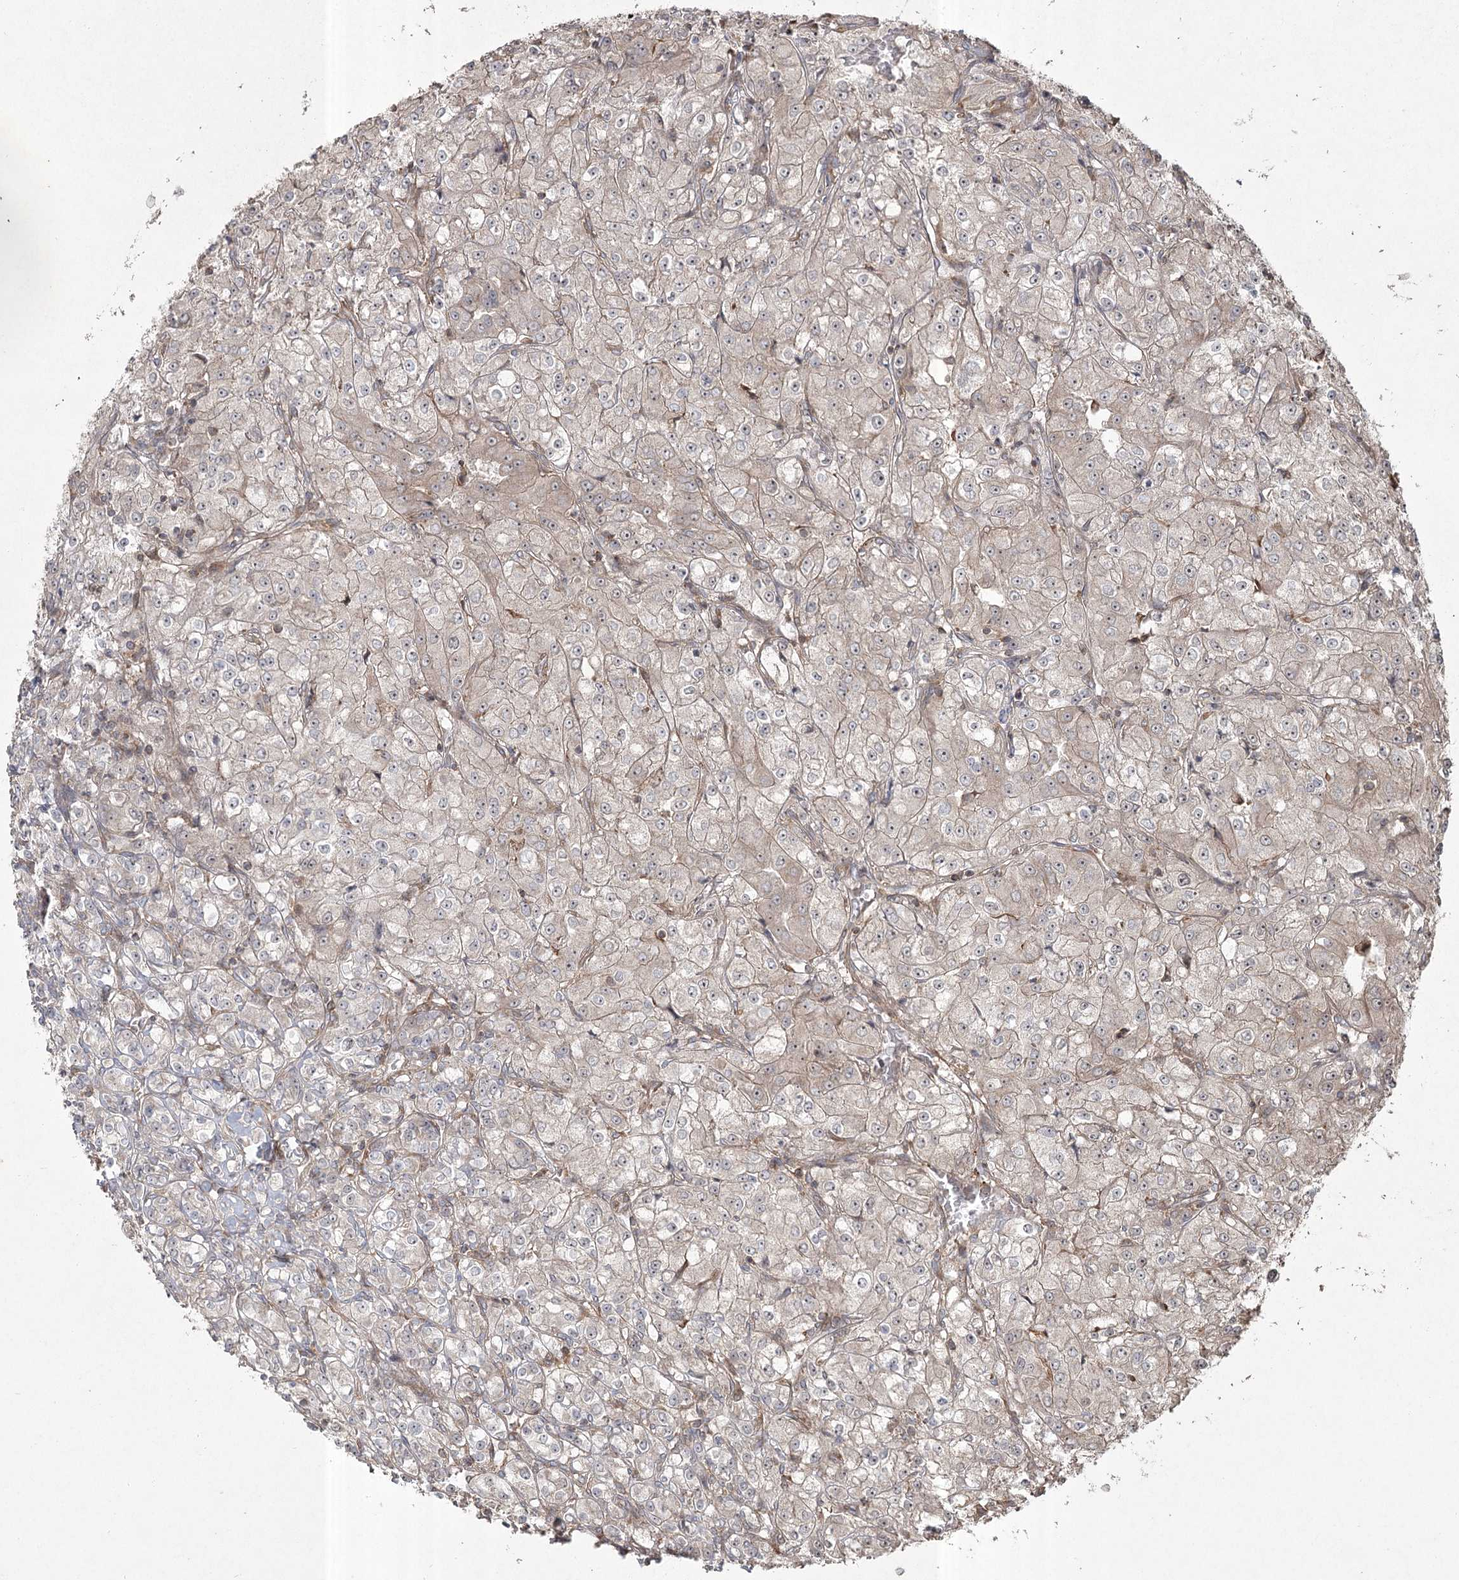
{"staining": {"intensity": "weak", "quantity": "<25%", "location": "cytoplasmic/membranous"}, "tissue": "renal cancer", "cell_type": "Tumor cells", "image_type": "cancer", "snomed": [{"axis": "morphology", "description": "Adenocarcinoma, NOS"}, {"axis": "topography", "description": "Kidney"}], "caption": "Tumor cells are negative for brown protein staining in renal cancer (adenocarcinoma).", "gene": "CPLANE1", "patient": {"sex": "male", "age": 77}}